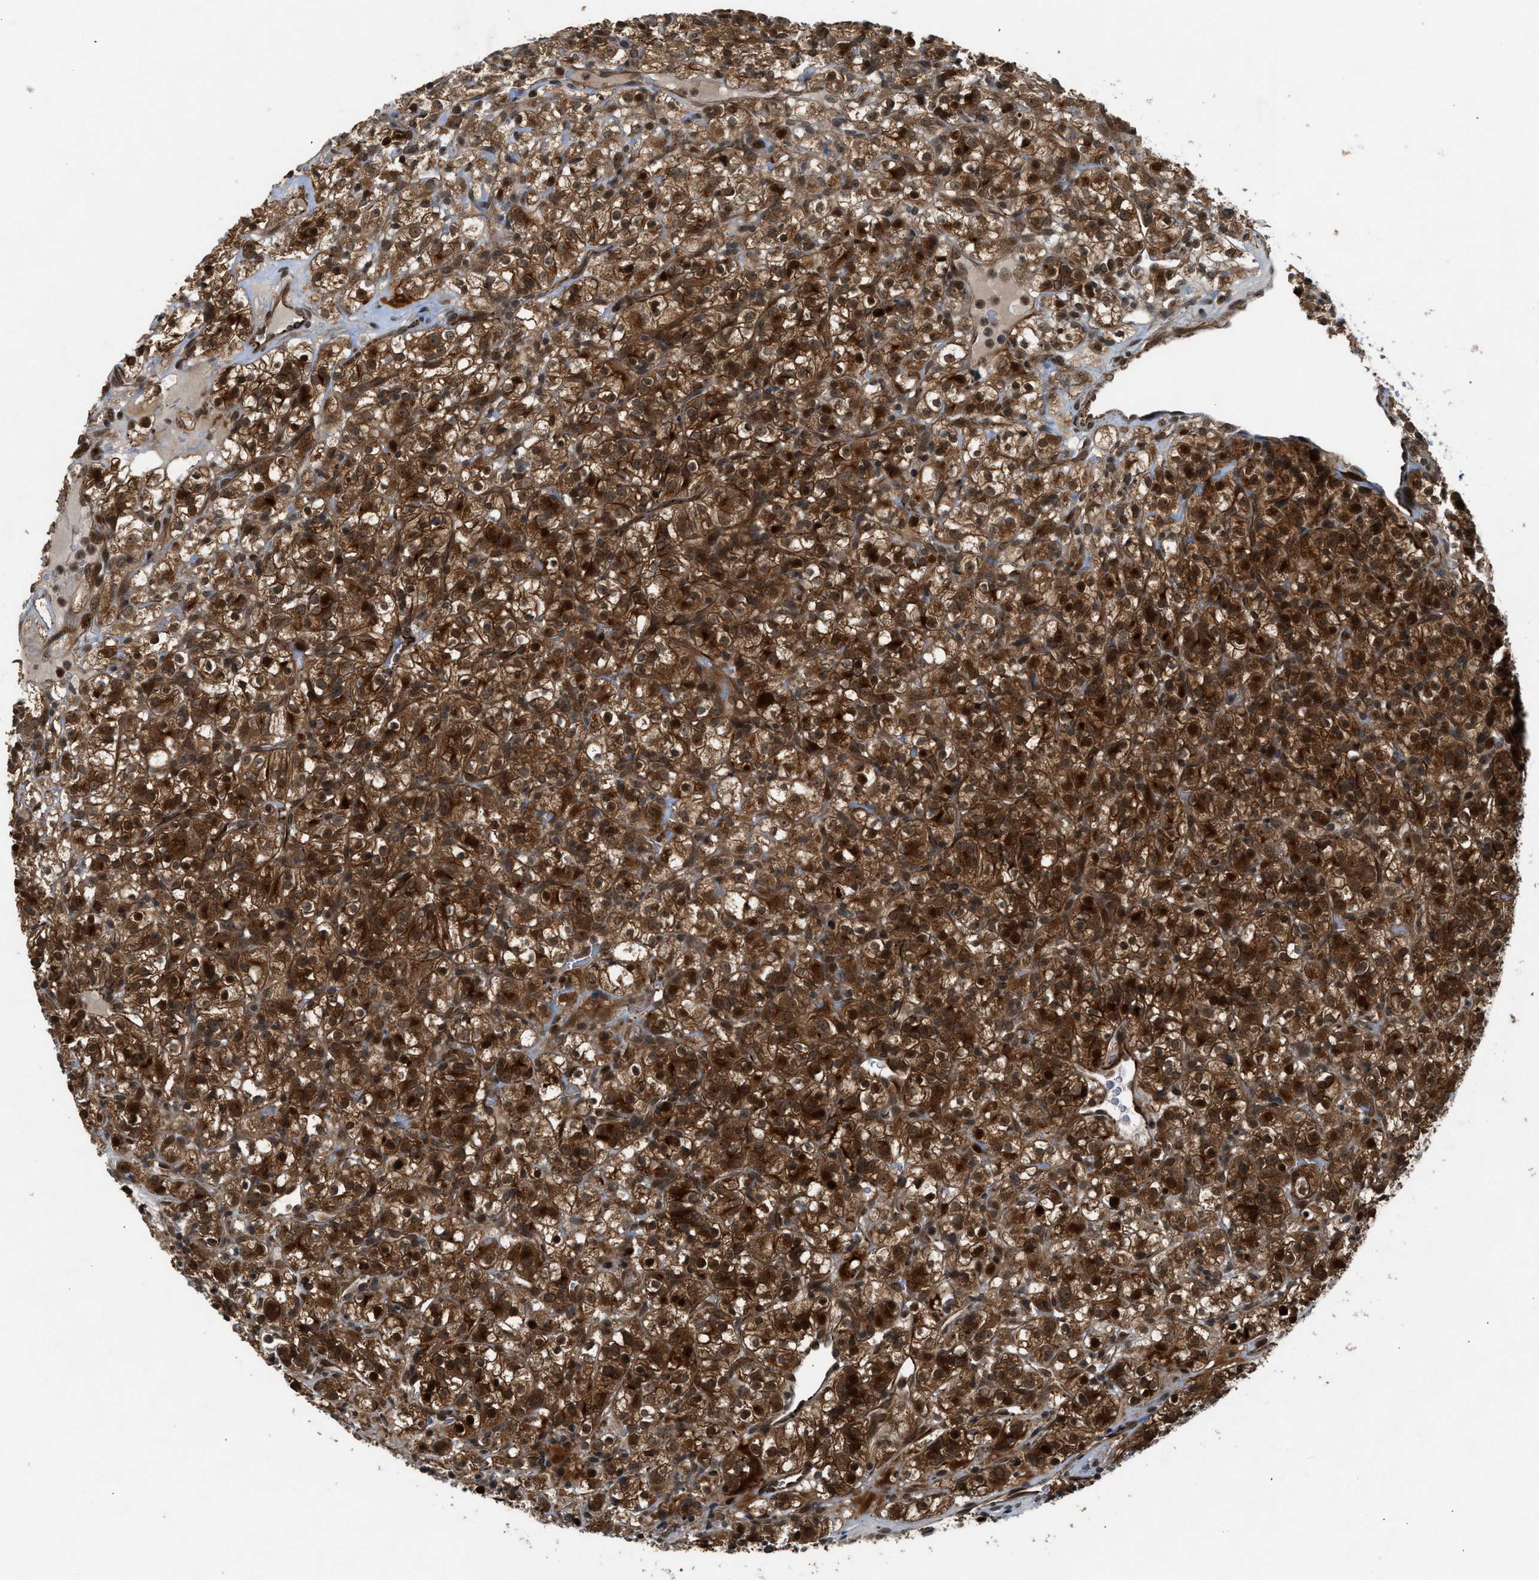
{"staining": {"intensity": "strong", "quantity": ">75%", "location": "cytoplasmic/membranous,nuclear"}, "tissue": "renal cancer", "cell_type": "Tumor cells", "image_type": "cancer", "snomed": [{"axis": "morphology", "description": "Normal tissue, NOS"}, {"axis": "morphology", "description": "Adenocarcinoma, NOS"}, {"axis": "topography", "description": "Kidney"}], "caption": "This micrograph displays IHC staining of renal cancer, with high strong cytoplasmic/membranous and nuclear staining in approximately >75% of tumor cells.", "gene": "TXNL1", "patient": {"sex": "female", "age": 72}}